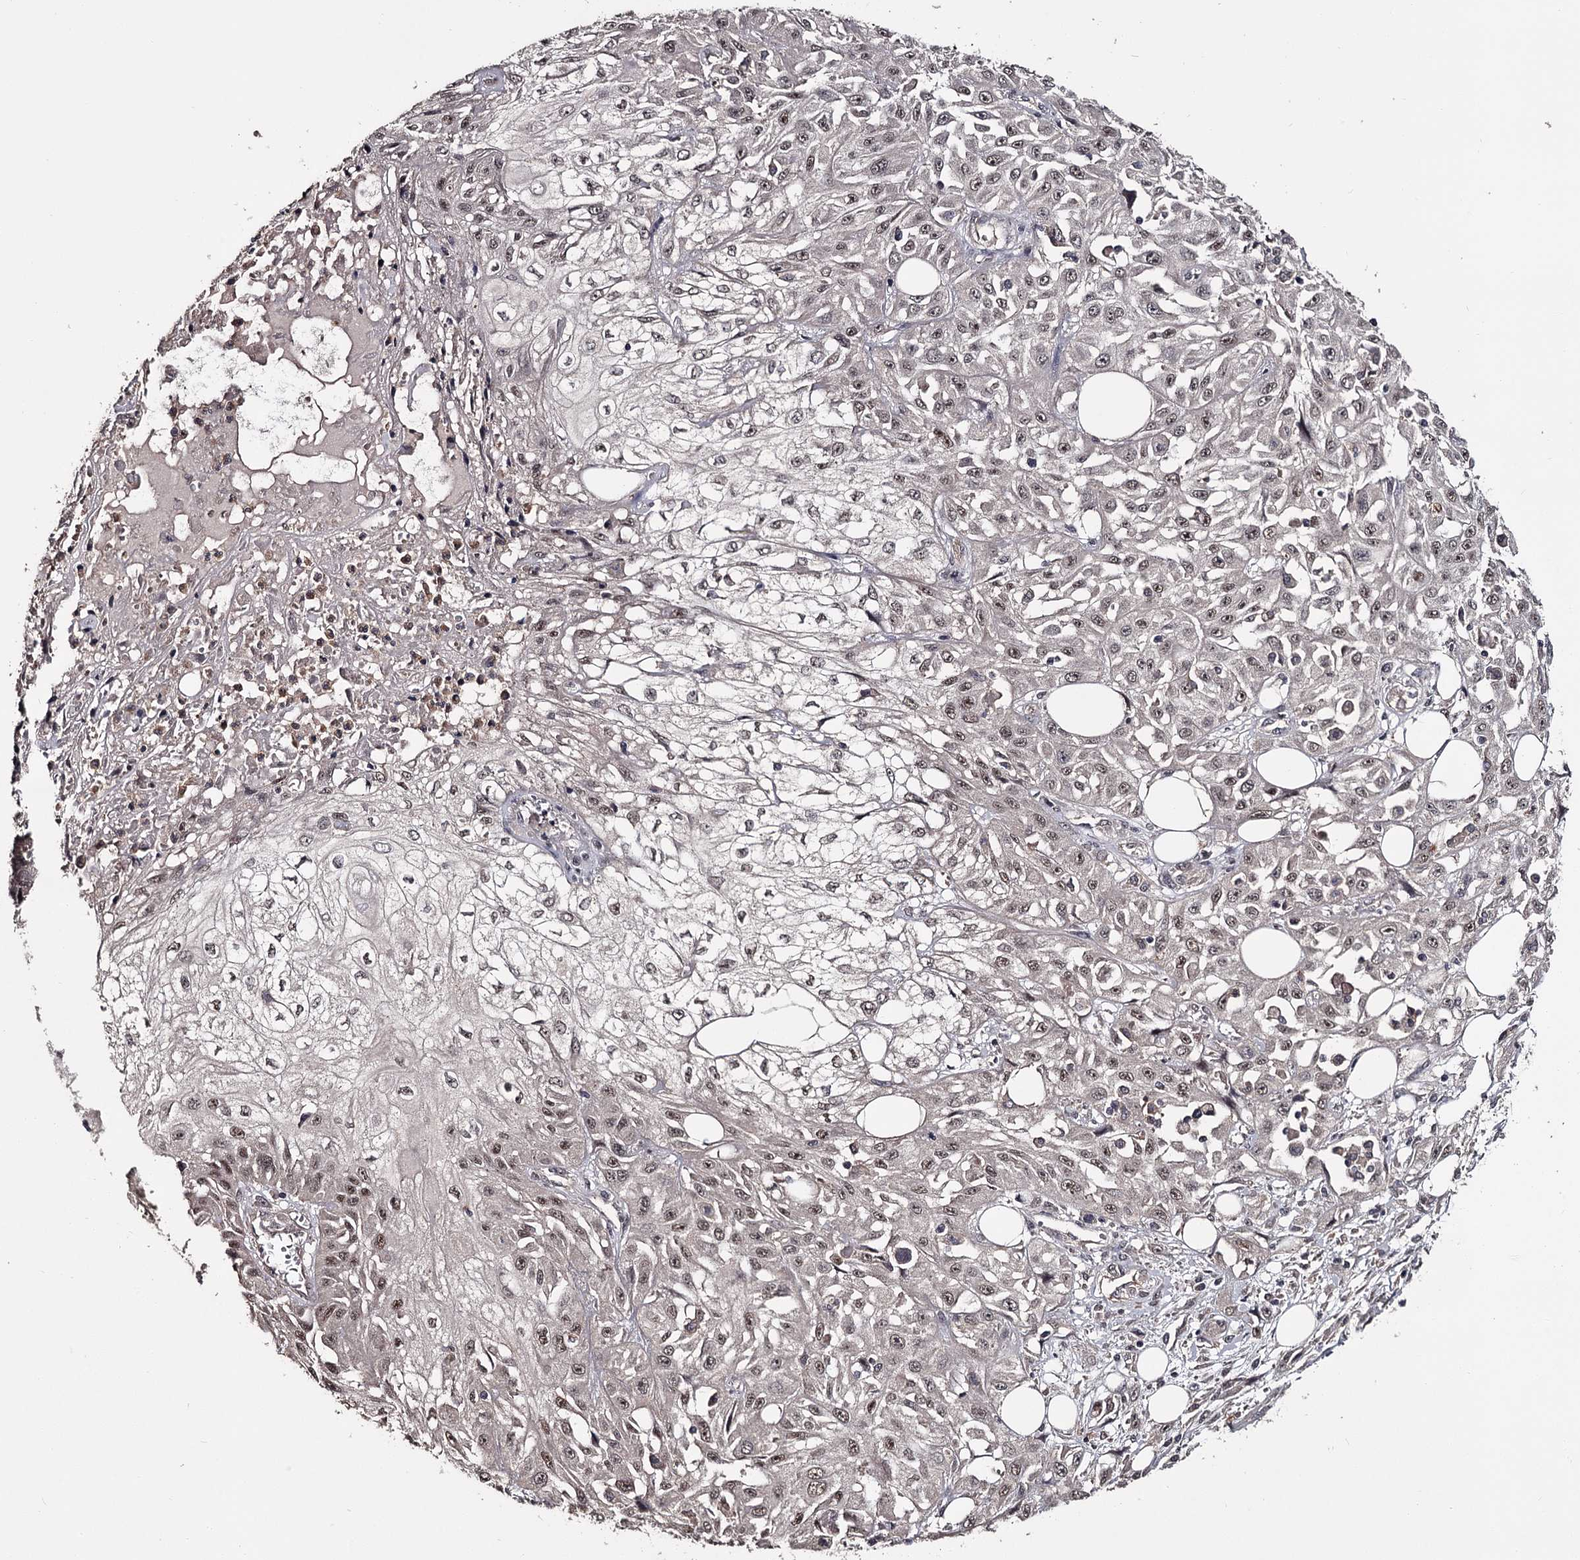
{"staining": {"intensity": "weak", "quantity": ">75%", "location": "nuclear"}, "tissue": "skin cancer", "cell_type": "Tumor cells", "image_type": "cancer", "snomed": [{"axis": "morphology", "description": "Squamous cell carcinoma, NOS"}, {"axis": "morphology", "description": "Squamous cell carcinoma, metastatic, NOS"}, {"axis": "topography", "description": "Skin"}, {"axis": "topography", "description": "Lymph node"}], "caption": "Protein staining by immunohistochemistry exhibits weak nuclear staining in about >75% of tumor cells in squamous cell carcinoma (skin).", "gene": "PRPF40B", "patient": {"sex": "male", "age": 75}}